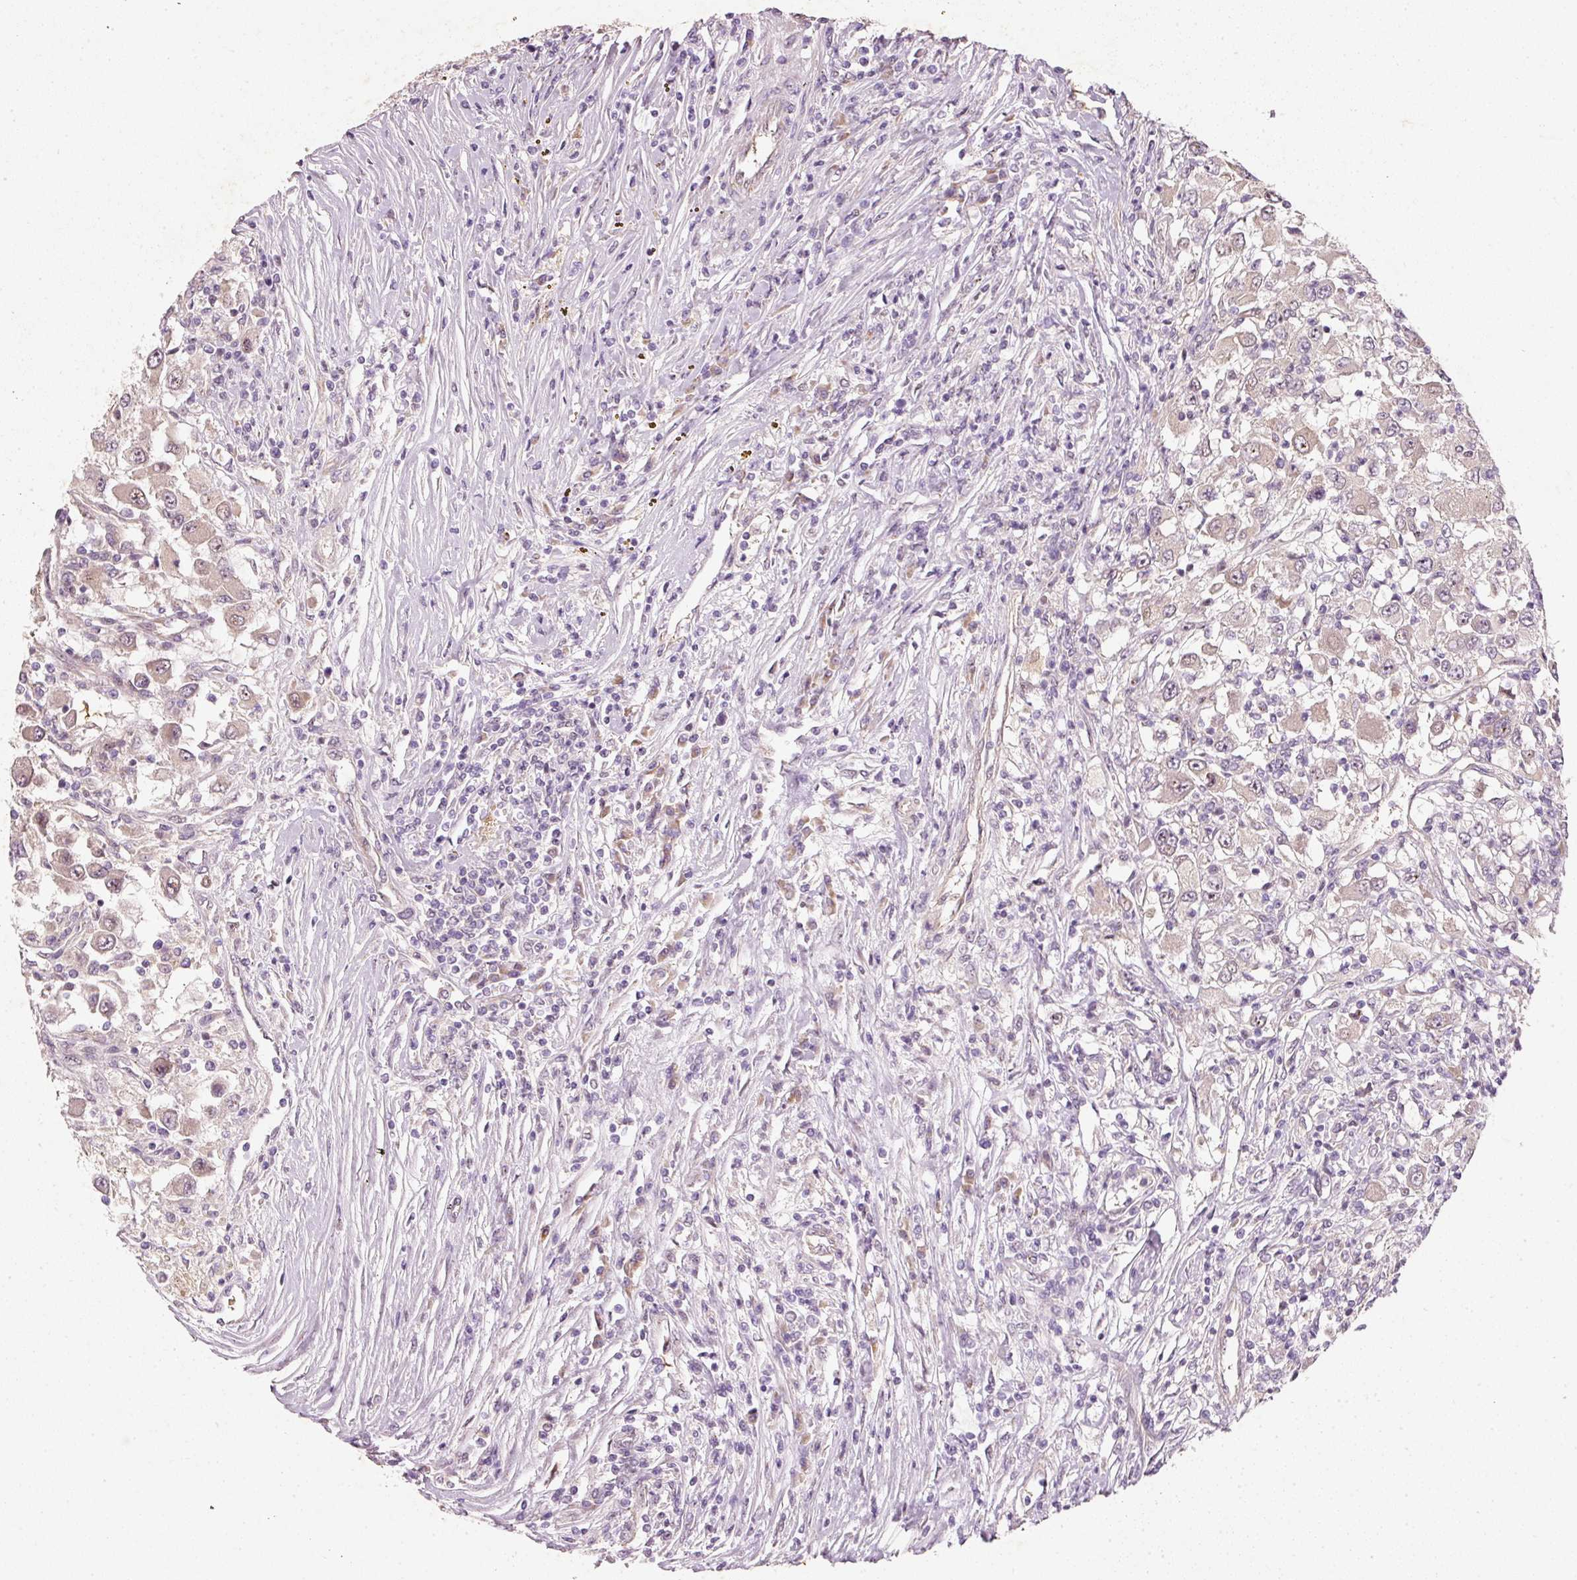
{"staining": {"intensity": "weak", "quantity": ">75%", "location": "cytoplasmic/membranous"}, "tissue": "renal cancer", "cell_type": "Tumor cells", "image_type": "cancer", "snomed": [{"axis": "morphology", "description": "Adenocarcinoma, NOS"}, {"axis": "topography", "description": "Kidney"}], "caption": "There is low levels of weak cytoplasmic/membranous expression in tumor cells of renal adenocarcinoma, as demonstrated by immunohistochemical staining (brown color).", "gene": "RGL2", "patient": {"sex": "female", "age": 67}}